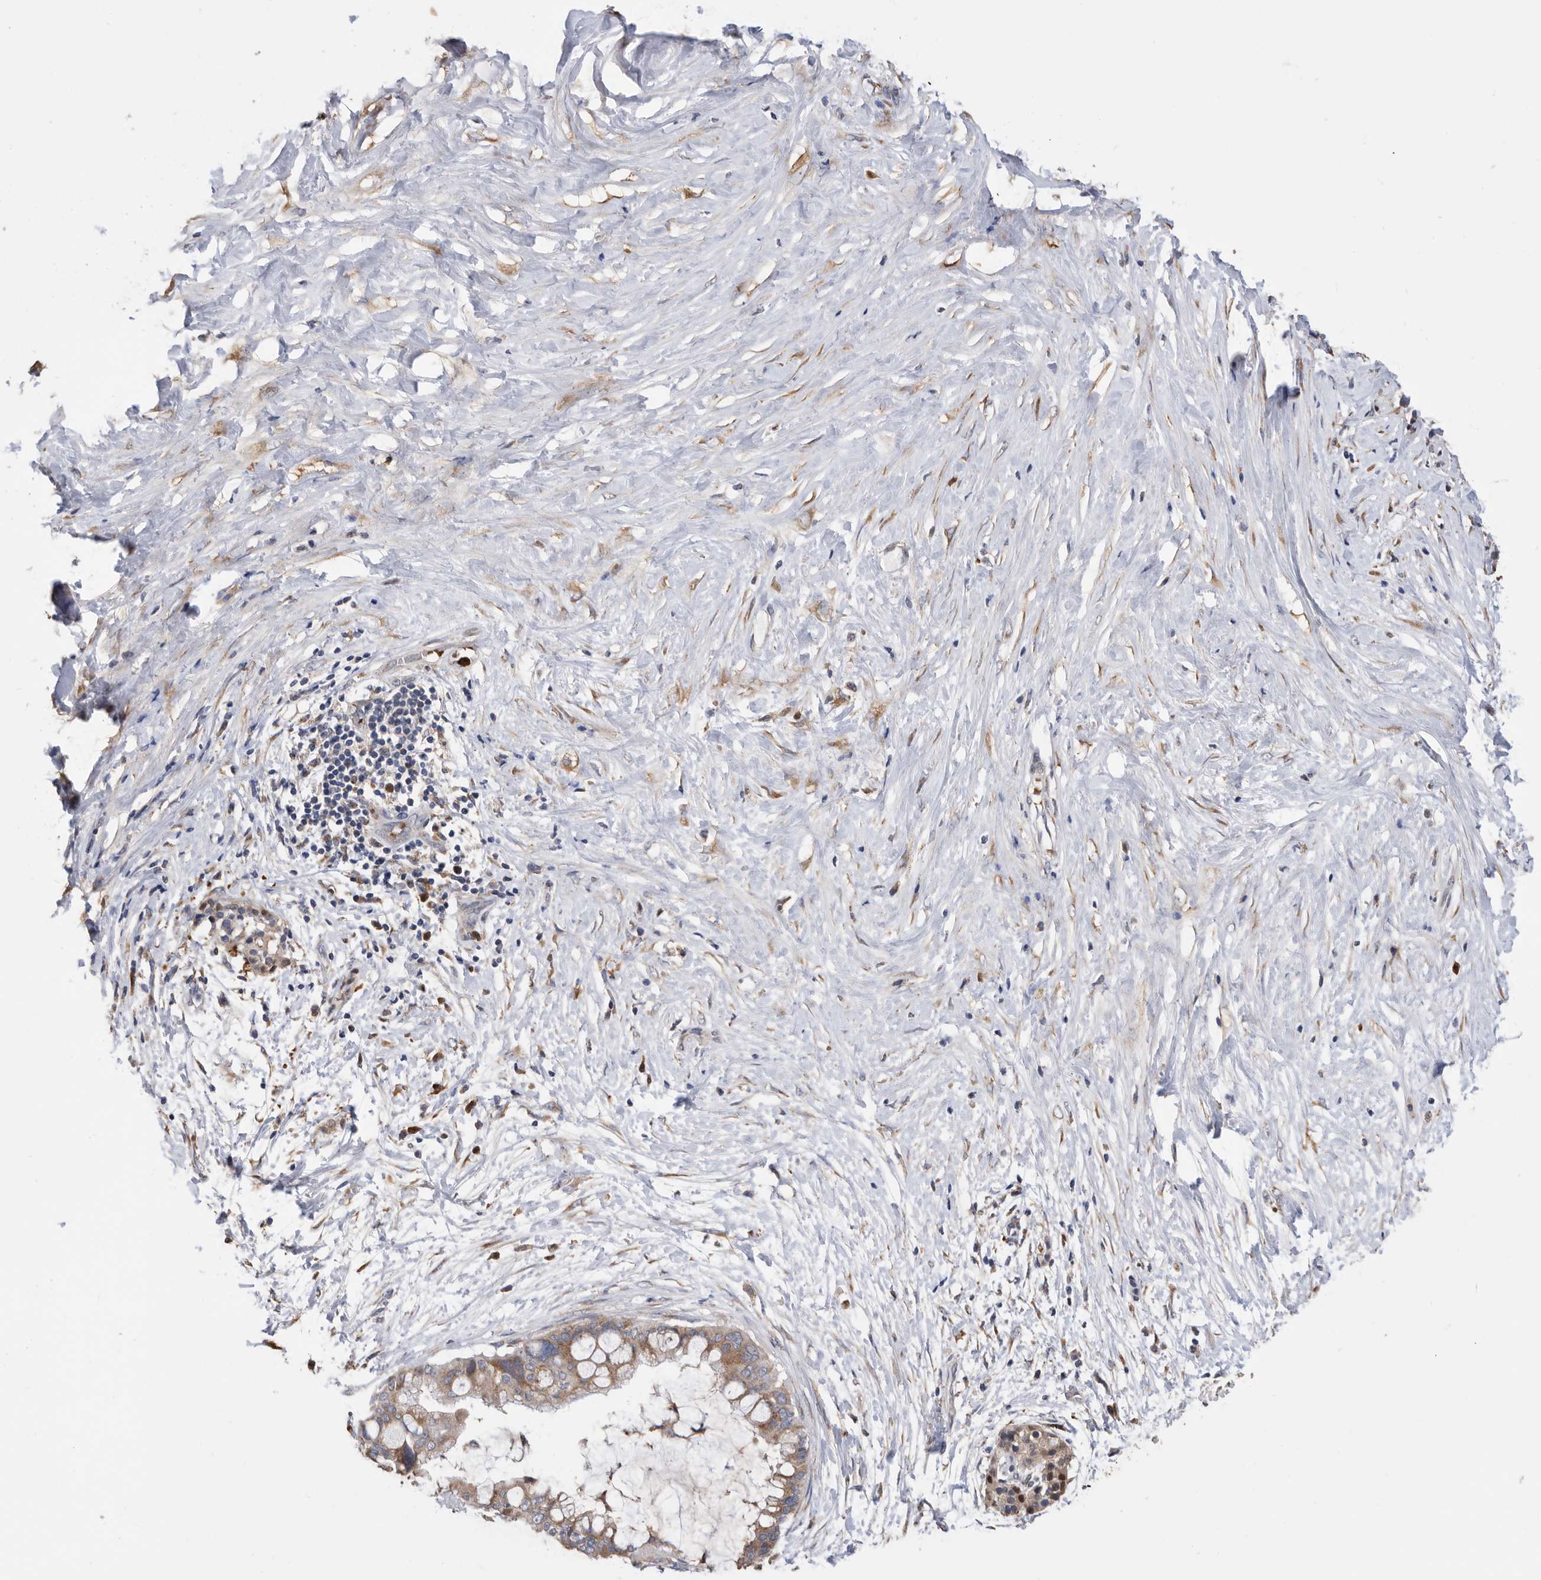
{"staining": {"intensity": "moderate", "quantity": ">75%", "location": "cytoplasmic/membranous"}, "tissue": "pancreatic cancer", "cell_type": "Tumor cells", "image_type": "cancer", "snomed": [{"axis": "morphology", "description": "Adenocarcinoma, NOS"}, {"axis": "topography", "description": "Pancreas"}], "caption": "Brown immunohistochemical staining in human pancreatic cancer shows moderate cytoplasmic/membranous staining in approximately >75% of tumor cells.", "gene": "CRISPLD2", "patient": {"sex": "male", "age": 41}}